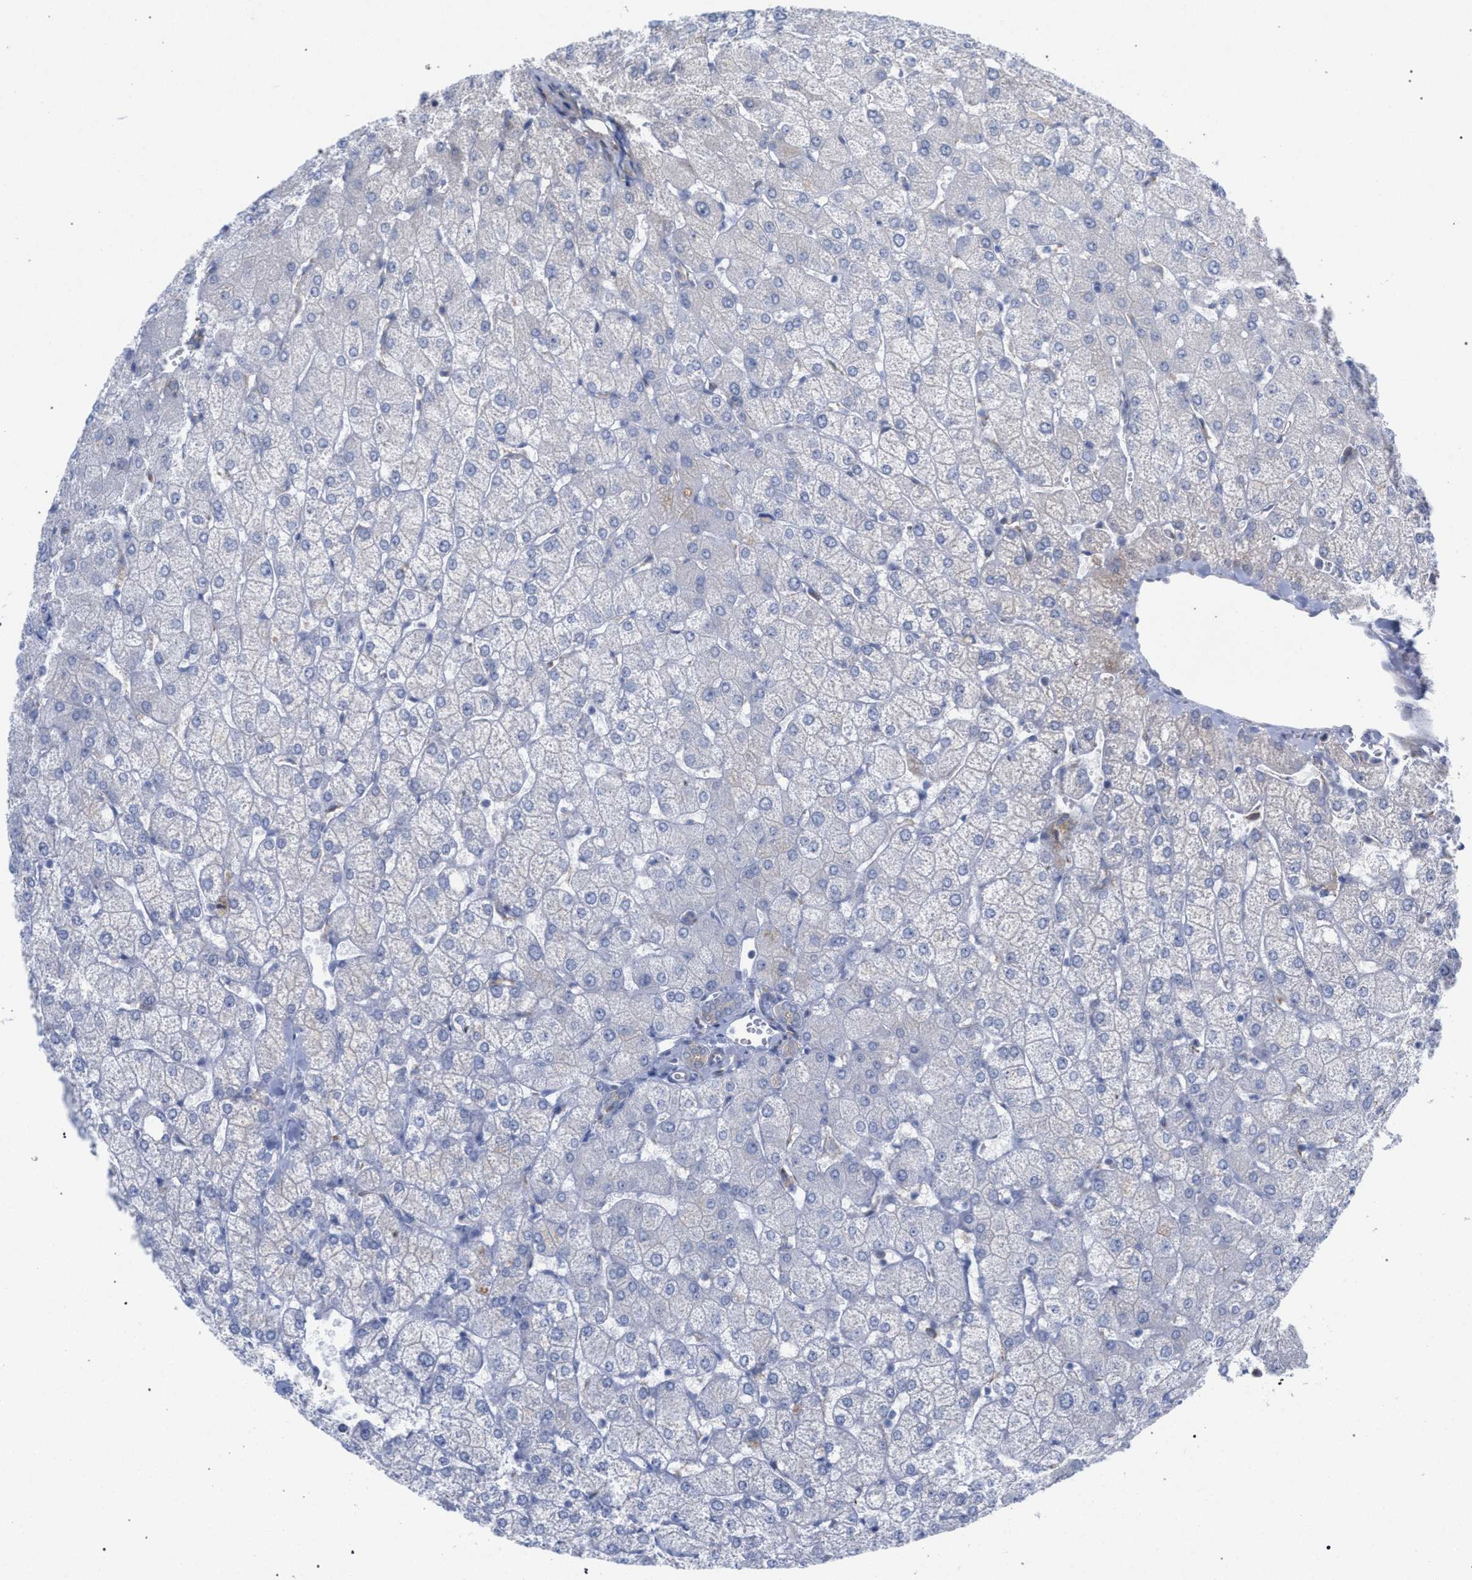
{"staining": {"intensity": "negative", "quantity": "none", "location": "none"}, "tissue": "liver", "cell_type": "Cholangiocytes", "image_type": "normal", "snomed": [{"axis": "morphology", "description": "Normal tissue, NOS"}, {"axis": "topography", "description": "Liver"}], "caption": "Immunohistochemistry (IHC) photomicrograph of normal liver stained for a protein (brown), which demonstrates no staining in cholangiocytes.", "gene": "FHOD3", "patient": {"sex": "female", "age": 54}}